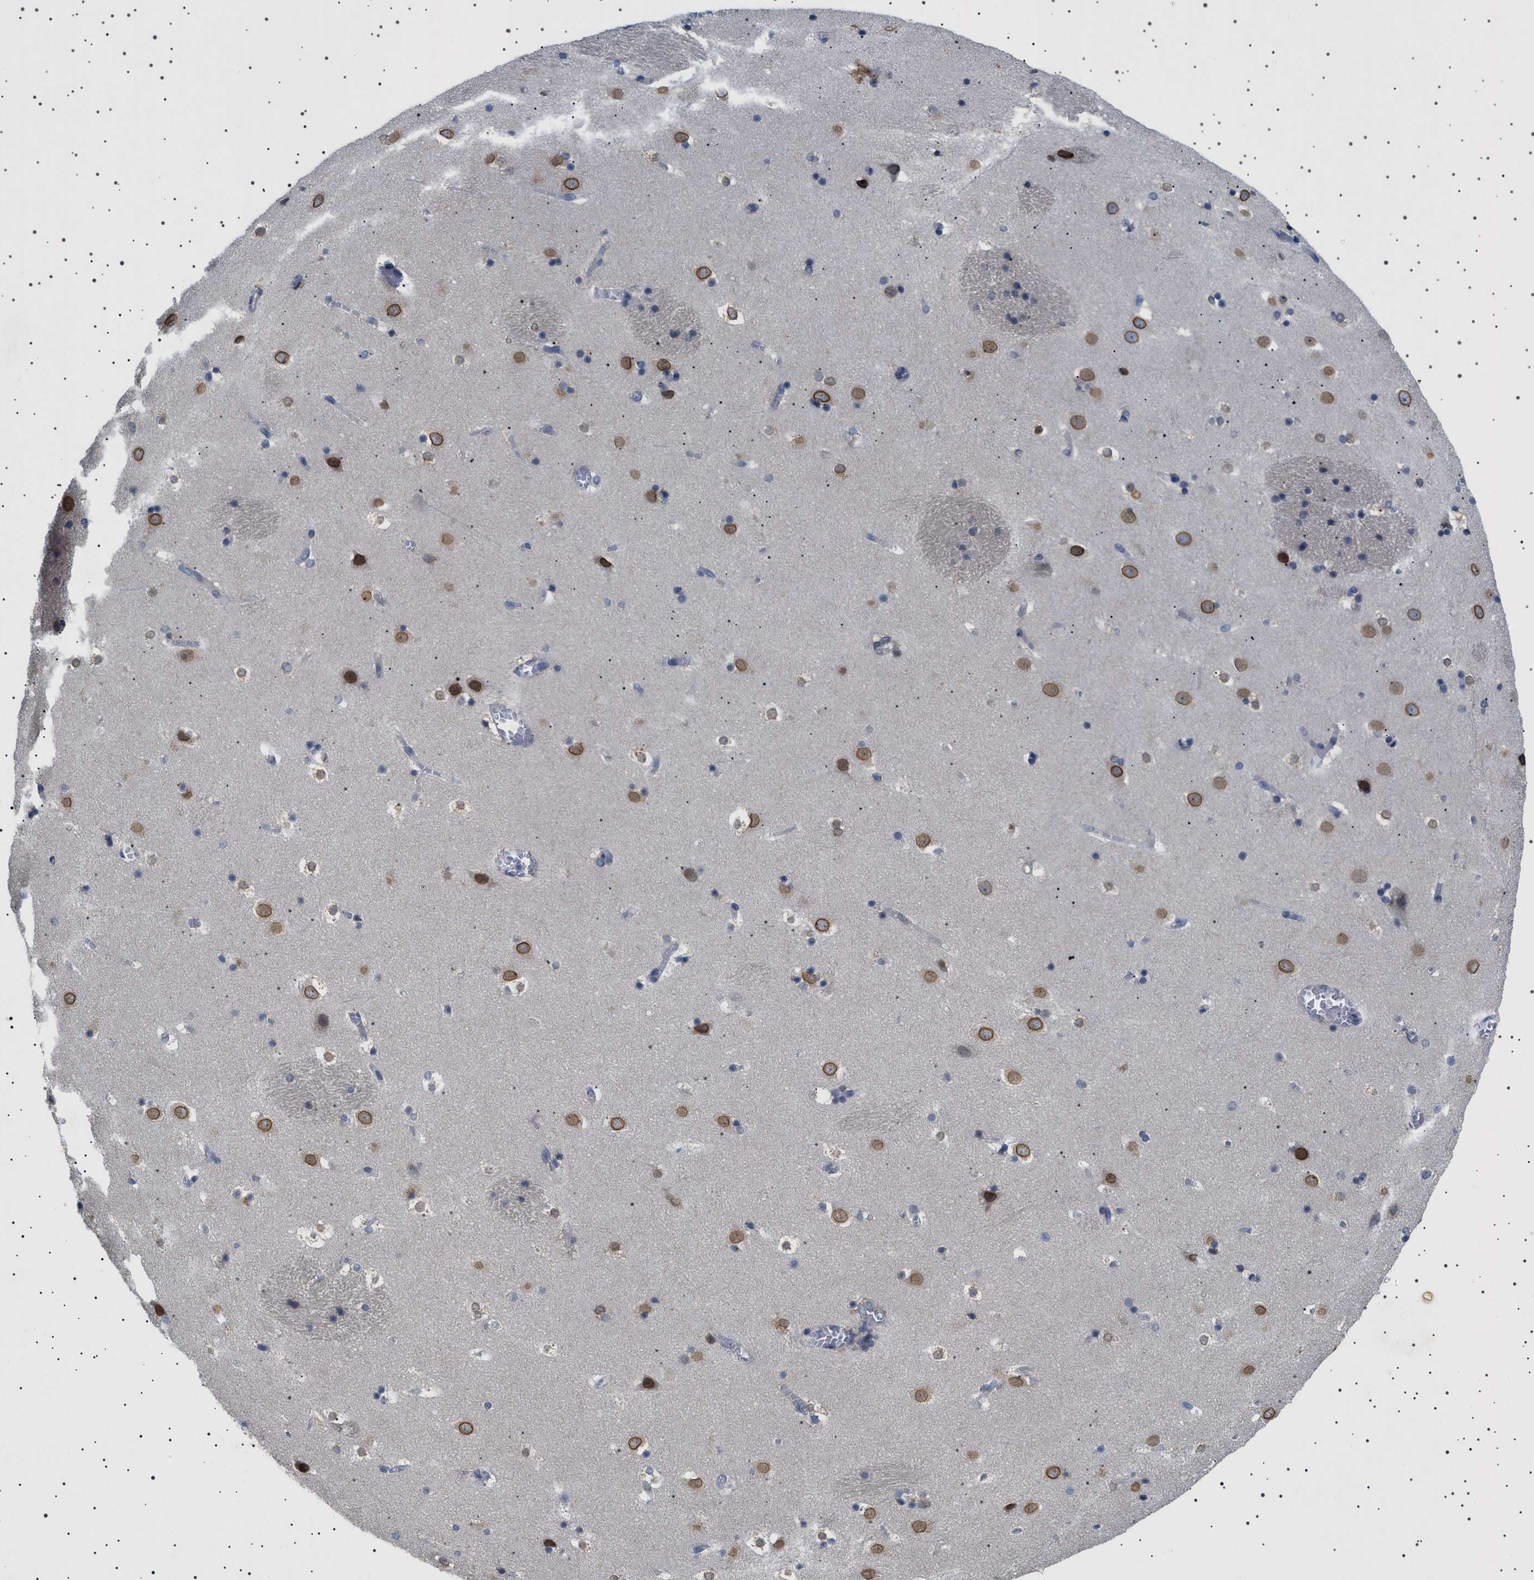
{"staining": {"intensity": "moderate", "quantity": "<25%", "location": "cytoplasmic/membranous,nuclear"}, "tissue": "caudate", "cell_type": "Glial cells", "image_type": "normal", "snomed": [{"axis": "morphology", "description": "Normal tissue, NOS"}, {"axis": "topography", "description": "Lateral ventricle wall"}], "caption": "Brown immunohistochemical staining in normal caudate shows moderate cytoplasmic/membranous,nuclear staining in about <25% of glial cells. (brown staining indicates protein expression, while blue staining denotes nuclei).", "gene": "NUP93", "patient": {"sex": "male", "age": 45}}